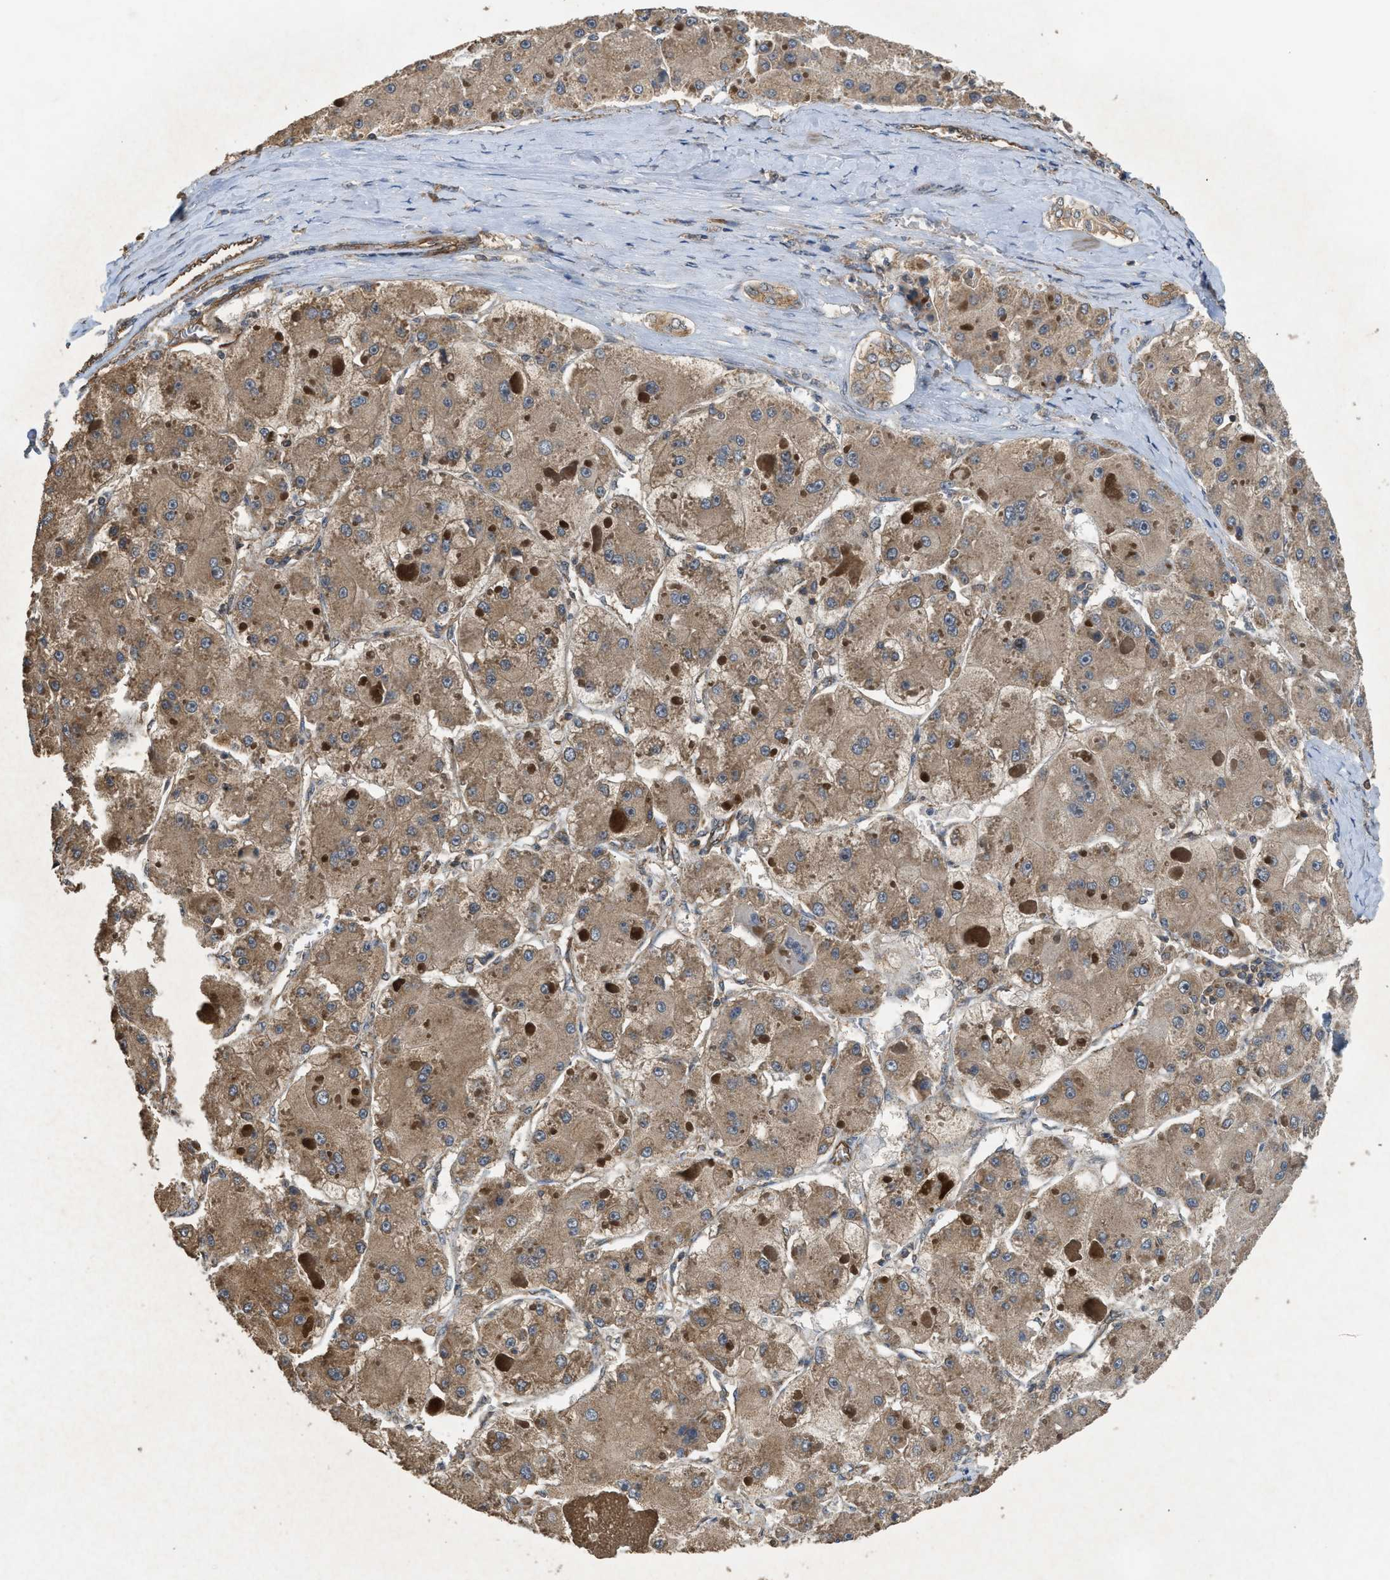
{"staining": {"intensity": "weak", "quantity": ">75%", "location": "cytoplasmic/membranous"}, "tissue": "liver cancer", "cell_type": "Tumor cells", "image_type": "cancer", "snomed": [{"axis": "morphology", "description": "Carcinoma, Hepatocellular, NOS"}, {"axis": "topography", "description": "Liver"}], "caption": "Immunohistochemical staining of human liver hepatocellular carcinoma shows low levels of weak cytoplasmic/membranous protein staining in about >75% of tumor cells.", "gene": "HIP1R", "patient": {"sex": "female", "age": 73}}